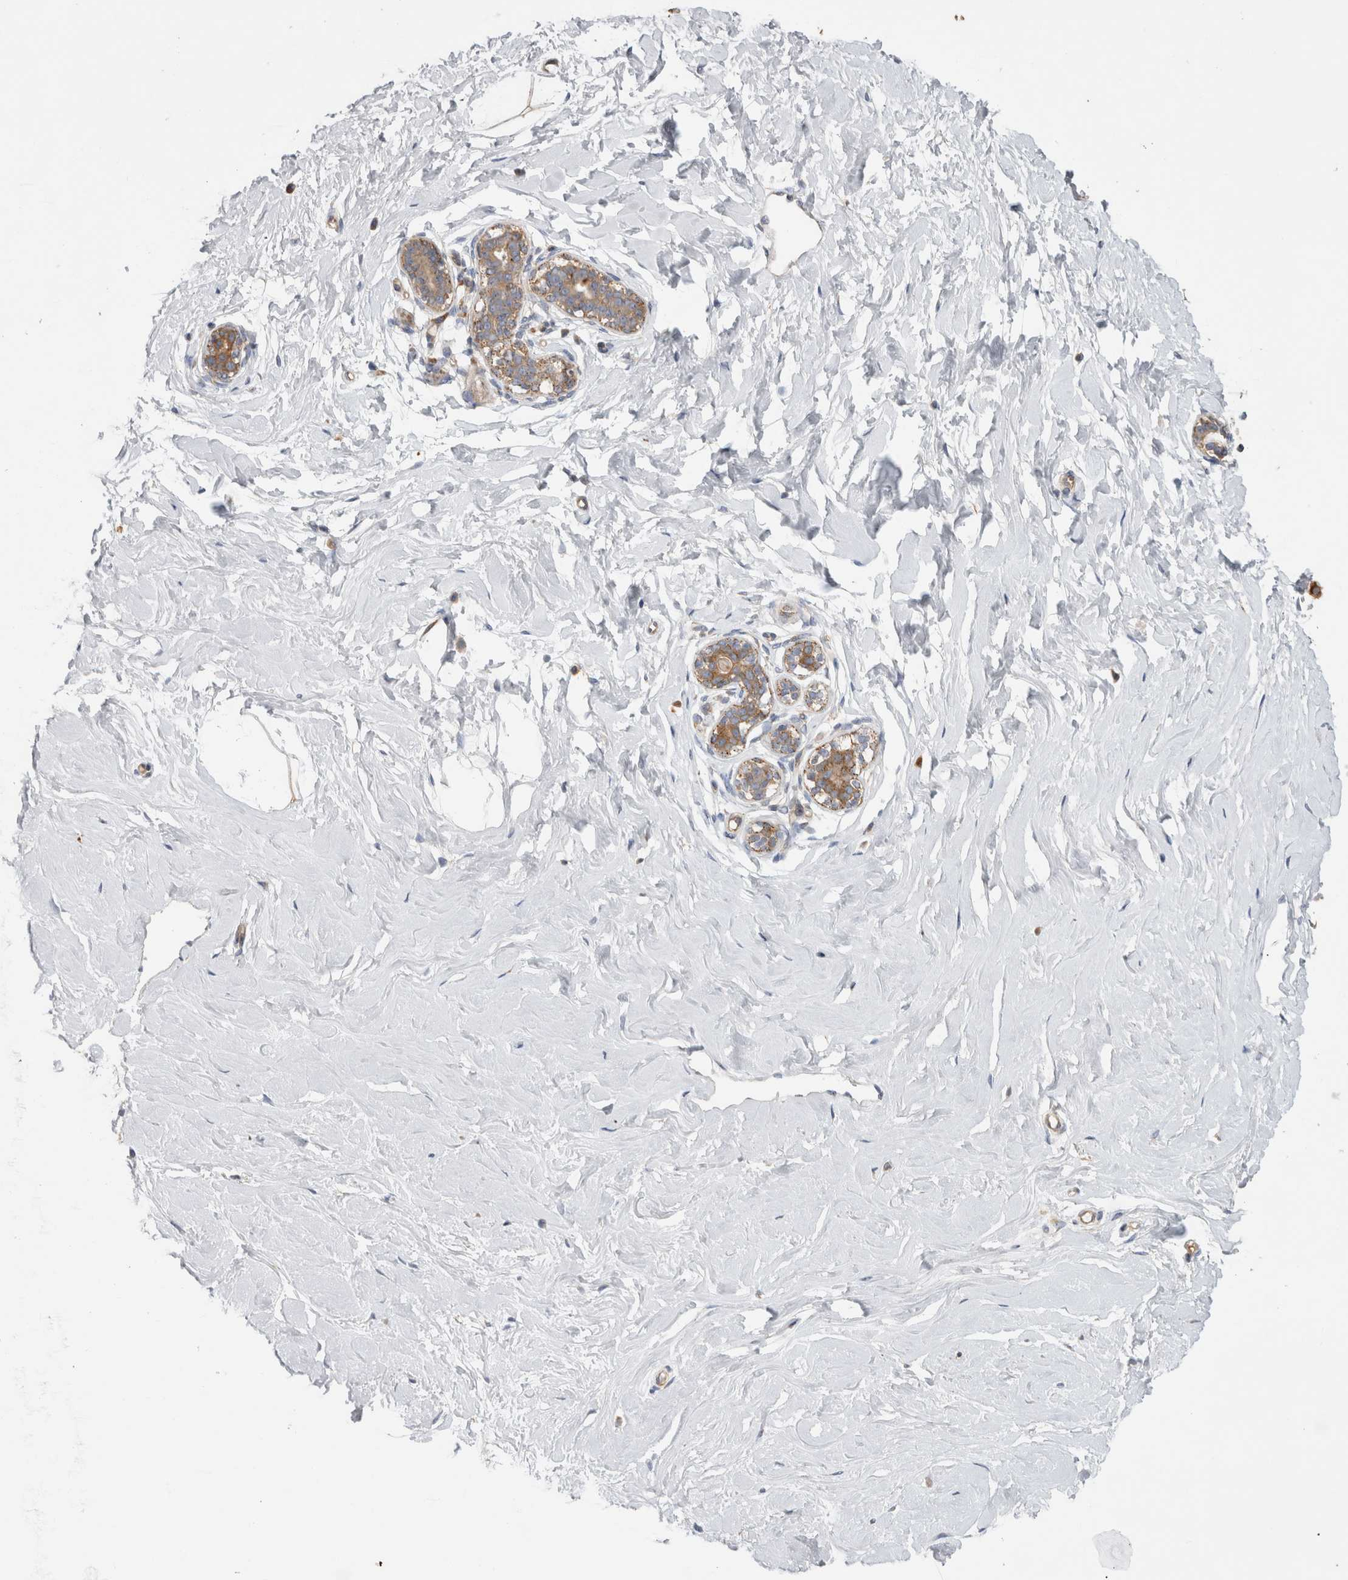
{"staining": {"intensity": "moderate", "quantity": "25%-75%", "location": "cytoplasmic/membranous"}, "tissue": "breast", "cell_type": "Adipocytes", "image_type": "normal", "snomed": [{"axis": "morphology", "description": "Normal tissue, NOS"}, {"axis": "morphology", "description": "Adenoma, NOS"}, {"axis": "topography", "description": "Breast"}], "caption": "Moderate cytoplasmic/membranous positivity for a protein is appreciated in about 25%-75% of adipocytes of benign breast using immunohistochemistry.", "gene": "PDCD10", "patient": {"sex": "female", "age": 23}}